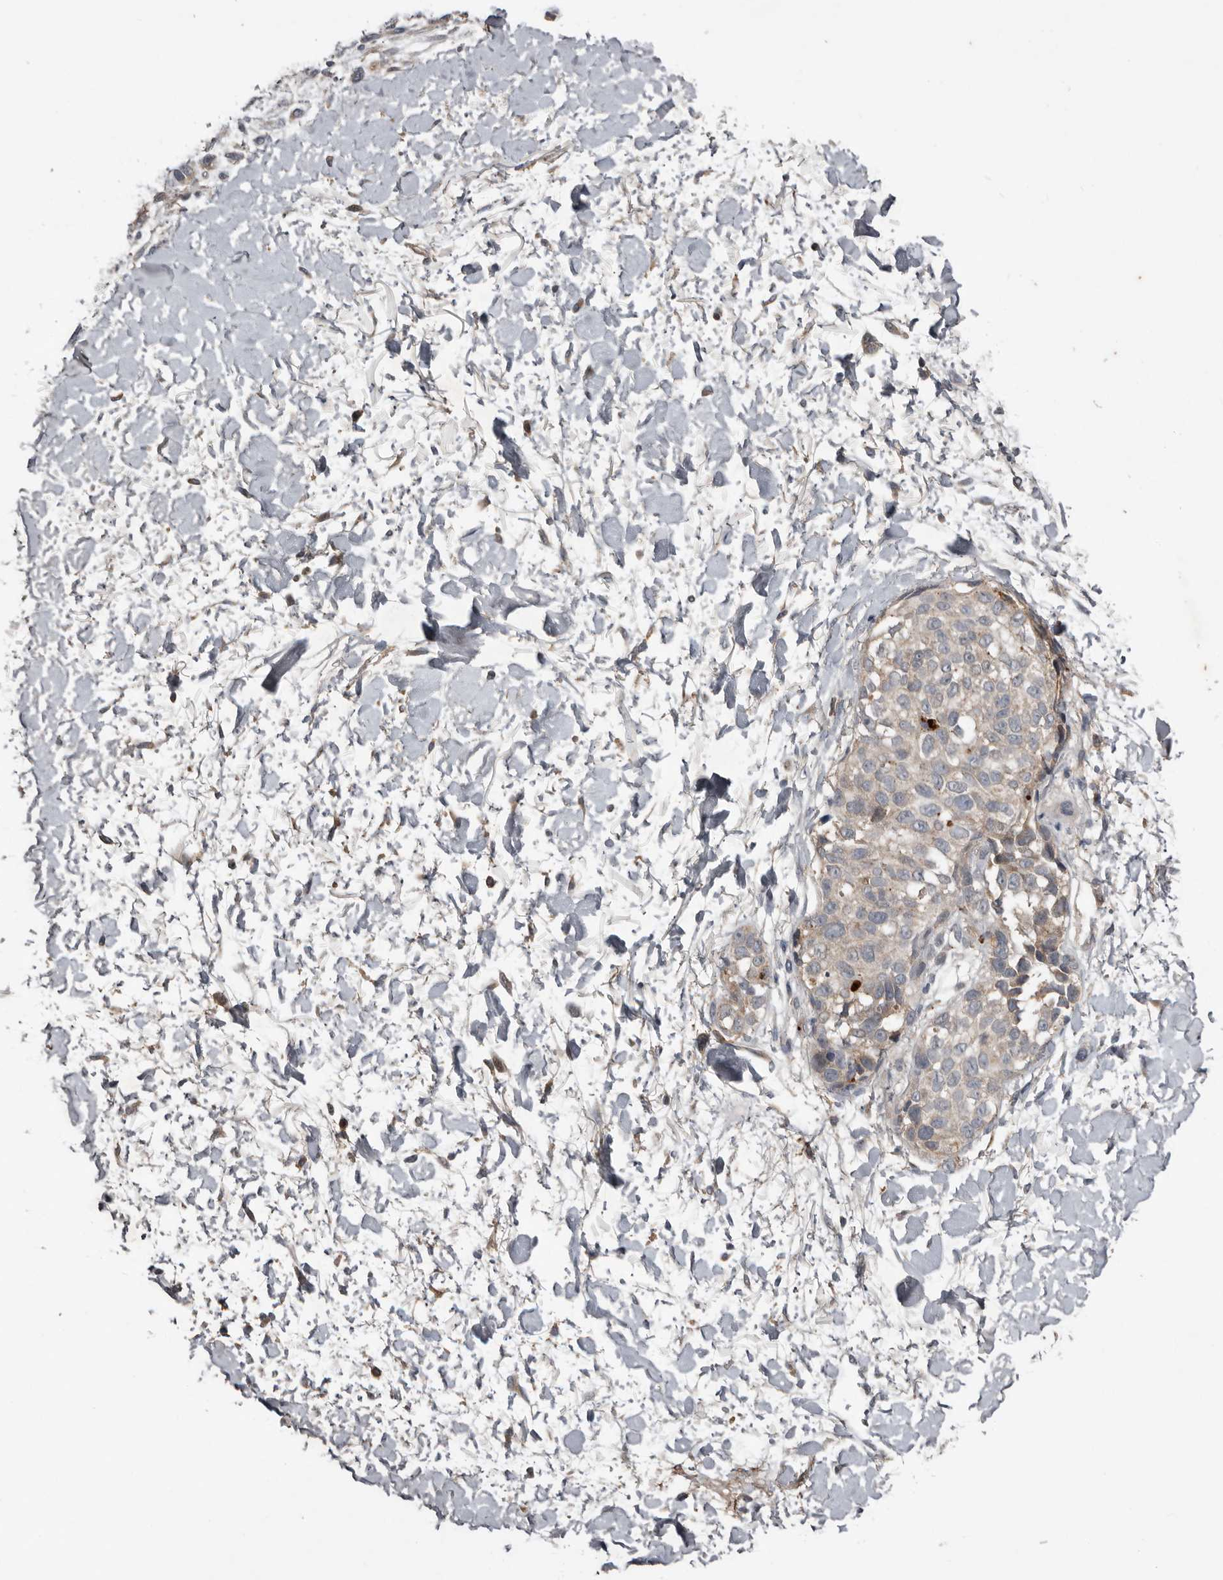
{"staining": {"intensity": "negative", "quantity": "none", "location": "none"}, "tissue": "melanoma", "cell_type": "Tumor cells", "image_type": "cancer", "snomed": [{"axis": "morphology", "description": "Malignant melanoma, Metastatic site"}, {"axis": "topography", "description": "Skin"}], "caption": "Malignant melanoma (metastatic site) stained for a protein using IHC demonstrates no expression tumor cells.", "gene": "NMUR1", "patient": {"sex": "female", "age": 72}}